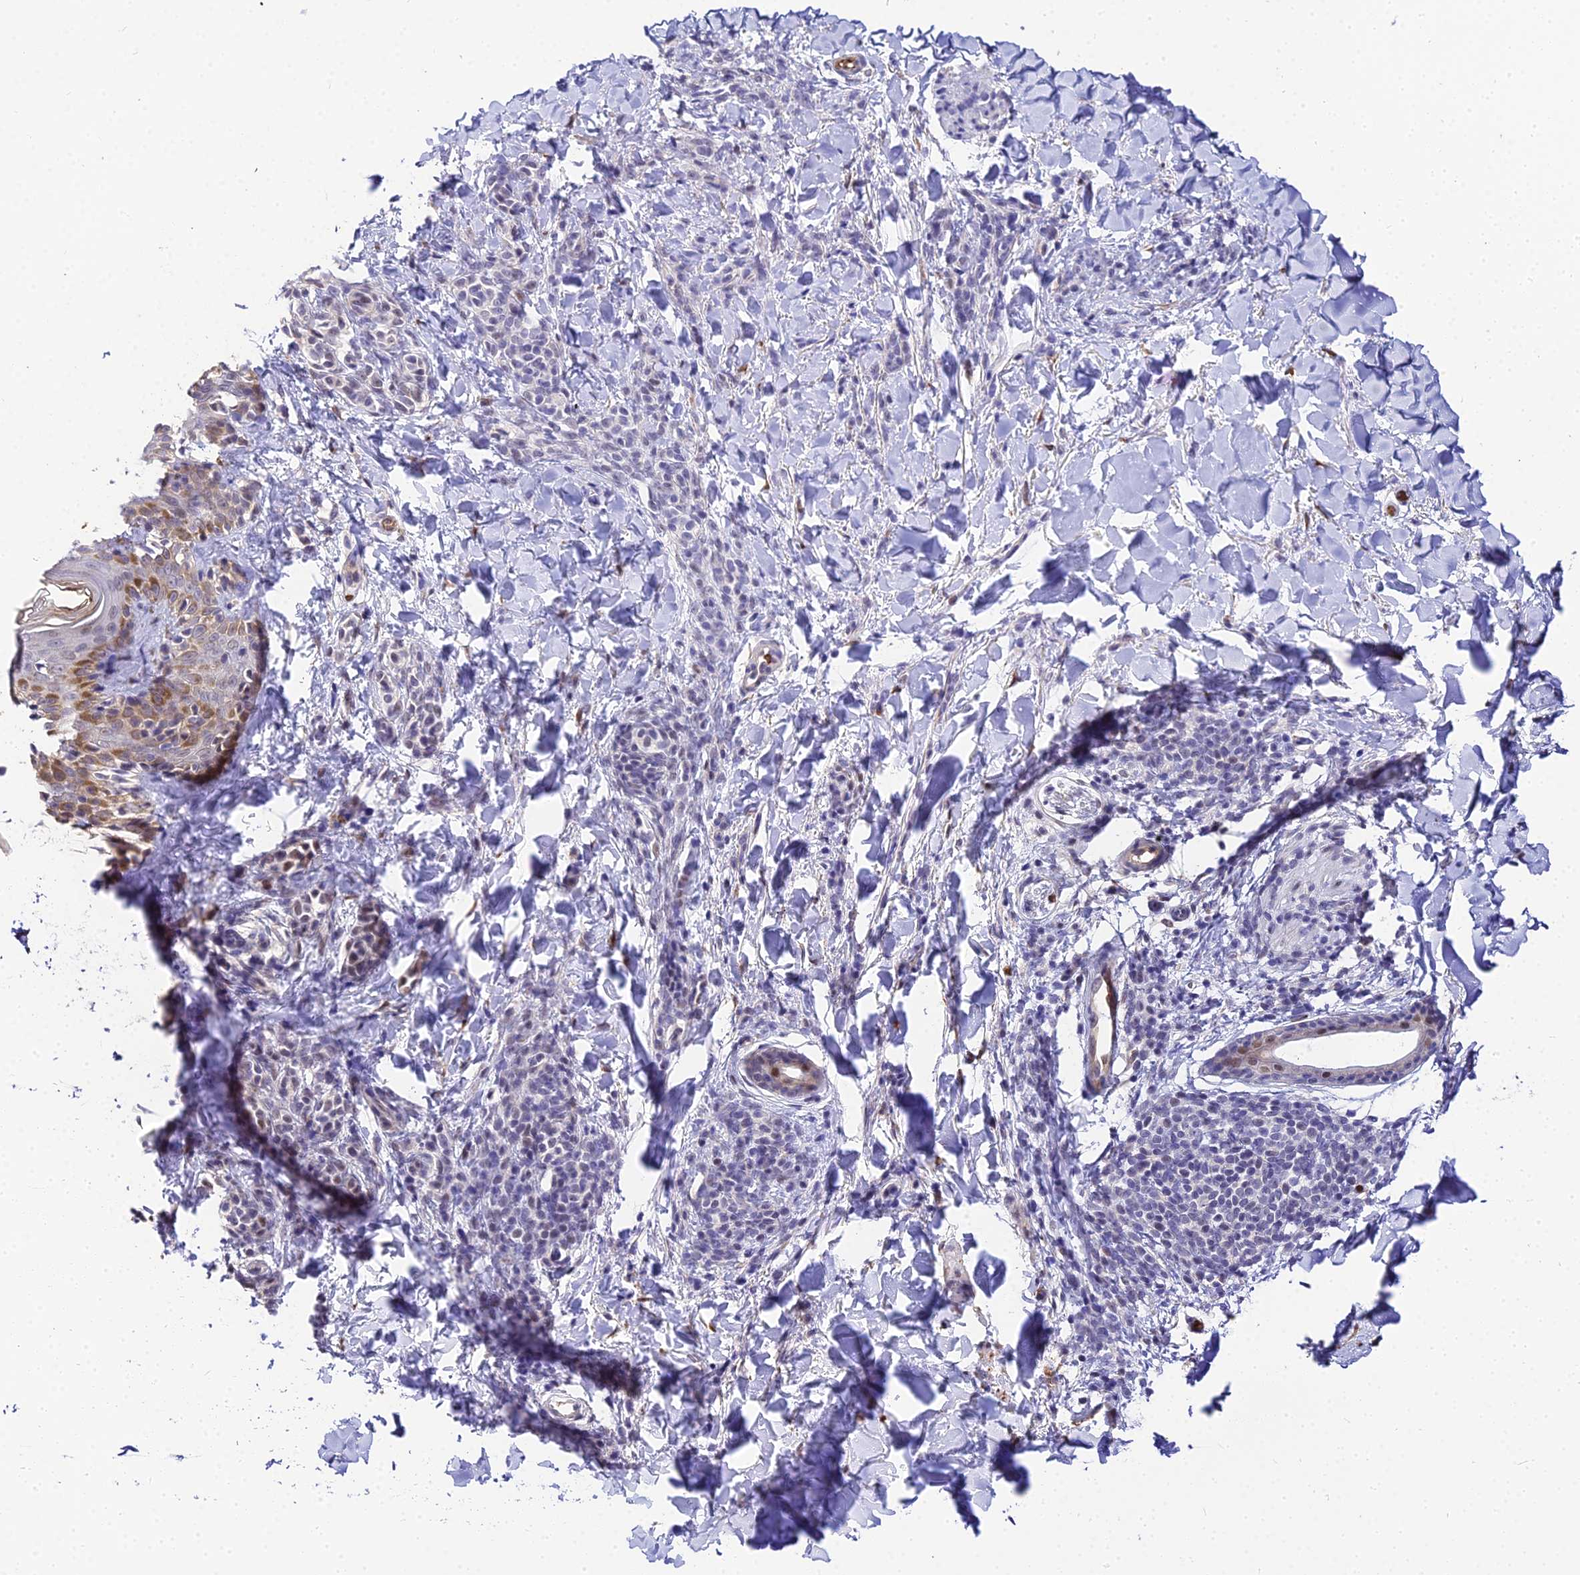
{"staining": {"intensity": "negative", "quantity": "none", "location": "none"}, "tissue": "skin", "cell_type": "Fibroblasts", "image_type": "normal", "snomed": [{"axis": "morphology", "description": "Normal tissue, NOS"}, {"axis": "topography", "description": "Skin"}], "caption": "This photomicrograph is of benign skin stained with IHC to label a protein in brown with the nuclei are counter-stained blue. There is no positivity in fibroblasts. Brightfield microscopy of immunohistochemistry stained with DAB (brown) and hematoxylin (blue), captured at high magnification.", "gene": "BCL9", "patient": {"sex": "male", "age": 16}}